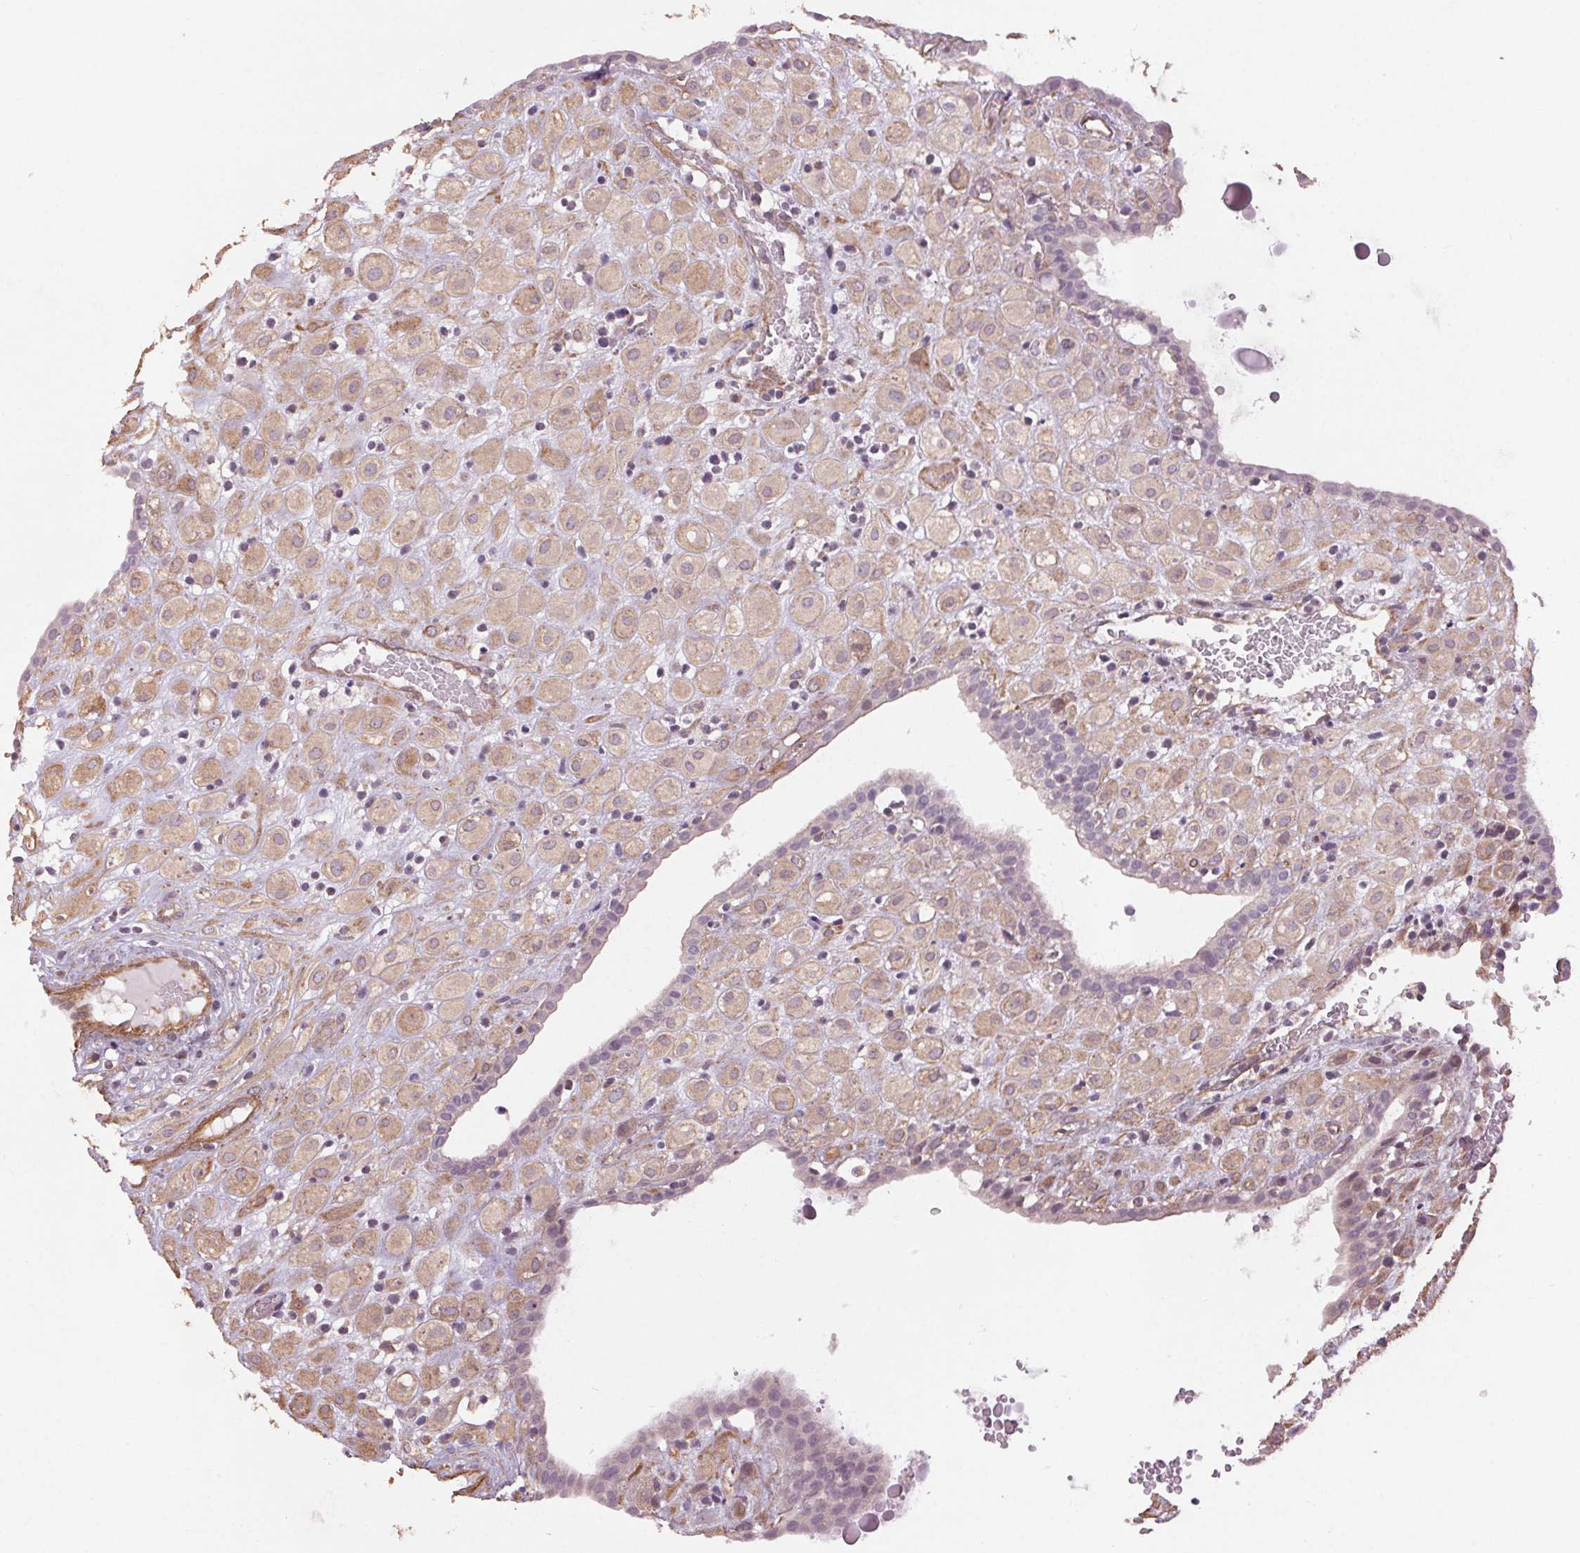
{"staining": {"intensity": "weak", "quantity": "25%-75%", "location": "cytoplasmic/membranous"}, "tissue": "placenta", "cell_type": "Decidual cells", "image_type": "normal", "snomed": [{"axis": "morphology", "description": "Normal tissue, NOS"}, {"axis": "topography", "description": "Placenta"}], "caption": "High-magnification brightfield microscopy of unremarkable placenta stained with DAB (3,3'-diaminobenzidine) (brown) and counterstained with hematoxylin (blue). decidual cells exhibit weak cytoplasmic/membranous staining is seen in about25%-75% of cells.", "gene": "CCSER1", "patient": {"sex": "female", "age": 24}}